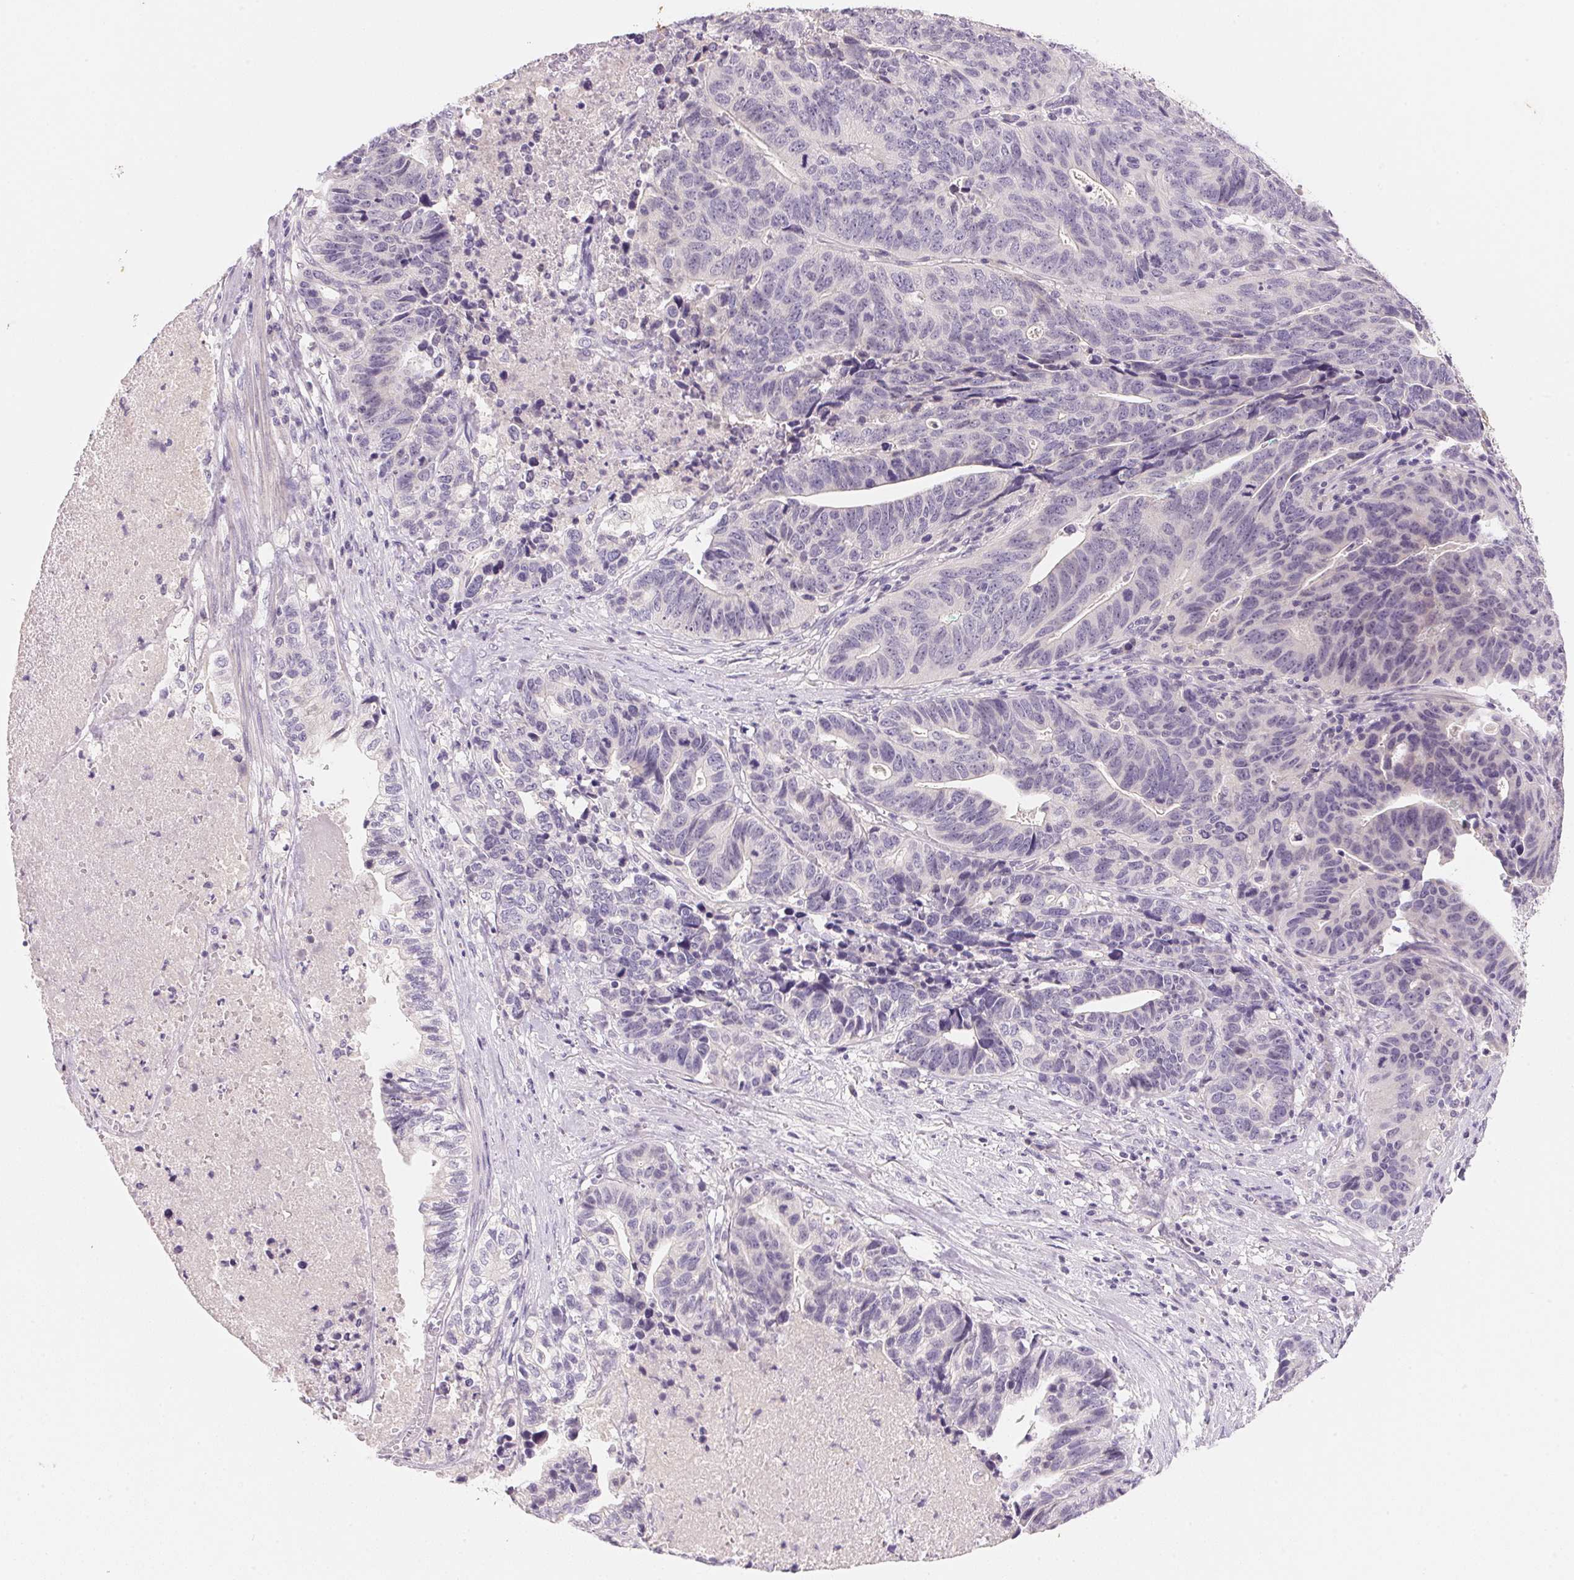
{"staining": {"intensity": "negative", "quantity": "none", "location": "none"}, "tissue": "stomach cancer", "cell_type": "Tumor cells", "image_type": "cancer", "snomed": [{"axis": "morphology", "description": "Adenocarcinoma, NOS"}, {"axis": "topography", "description": "Stomach, upper"}], "caption": "Immunohistochemistry histopathology image of neoplastic tissue: human stomach adenocarcinoma stained with DAB (3,3'-diaminobenzidine) exhibits no significant protein expression in tumor cells.", "gene": "MCOLN3", "patient": {"sex": "female", "age": 67}}